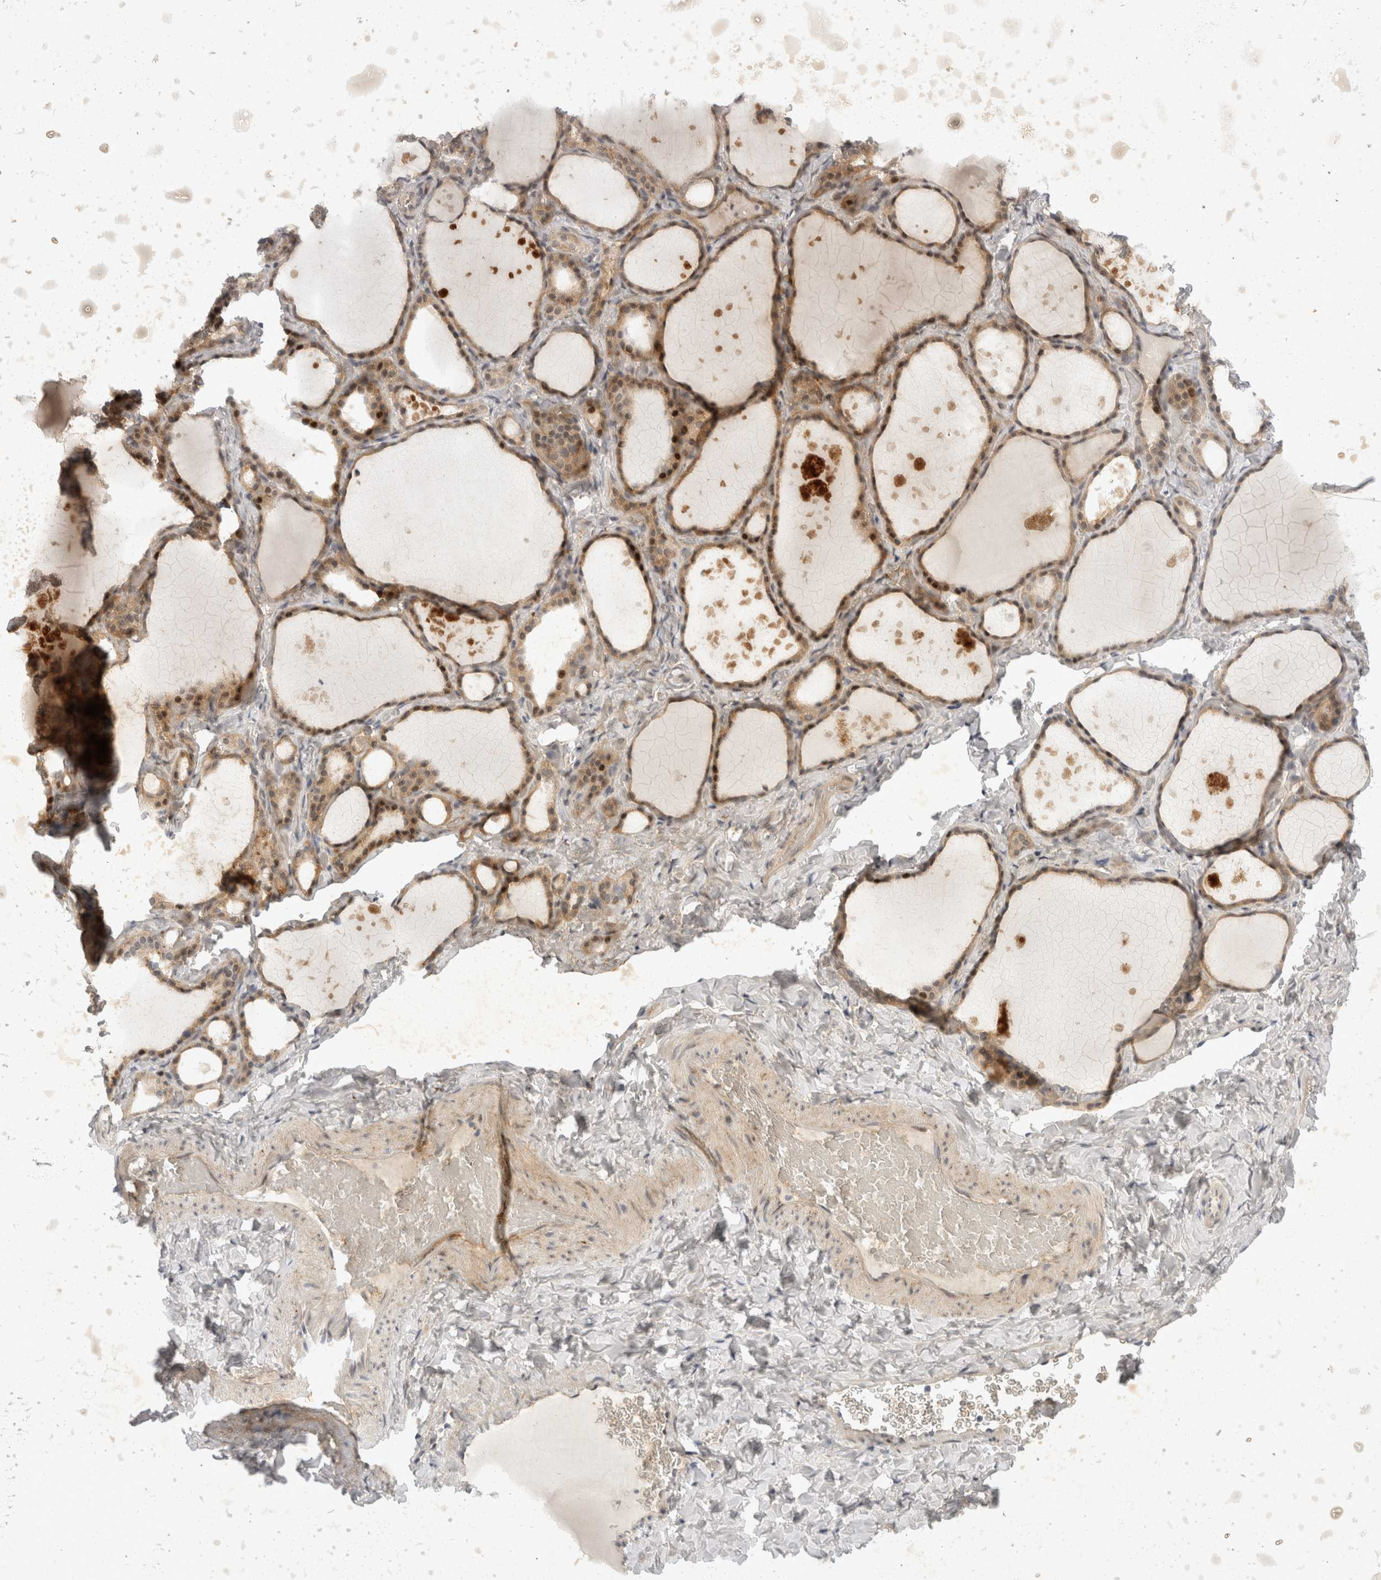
{"staining": {"intensity": "moderate", "quantity": ">75%", "location": "cytoplasmic/membranous,nuclear"}, "tissue": "thyroid gland", "cell_type": "Glandular cells", "image_type": "normal", "snomed": [{"axis": "morphology", "description": "Normal tissue, NOS"}, {"axis": "topography", "description": "Thyroid gland"}], "caption": "Glandular cells exhibit moderate cytoplasmic/membranous,nuclear expression in approximately >75% of cells in normal thyroid gland. Using DAB (brown) and hematoxylin (blue) stains, captured at high magnification using brightfield microscopy.", "gene": "TOM1L2", "patient": {"sex": "female", "age": 44}}